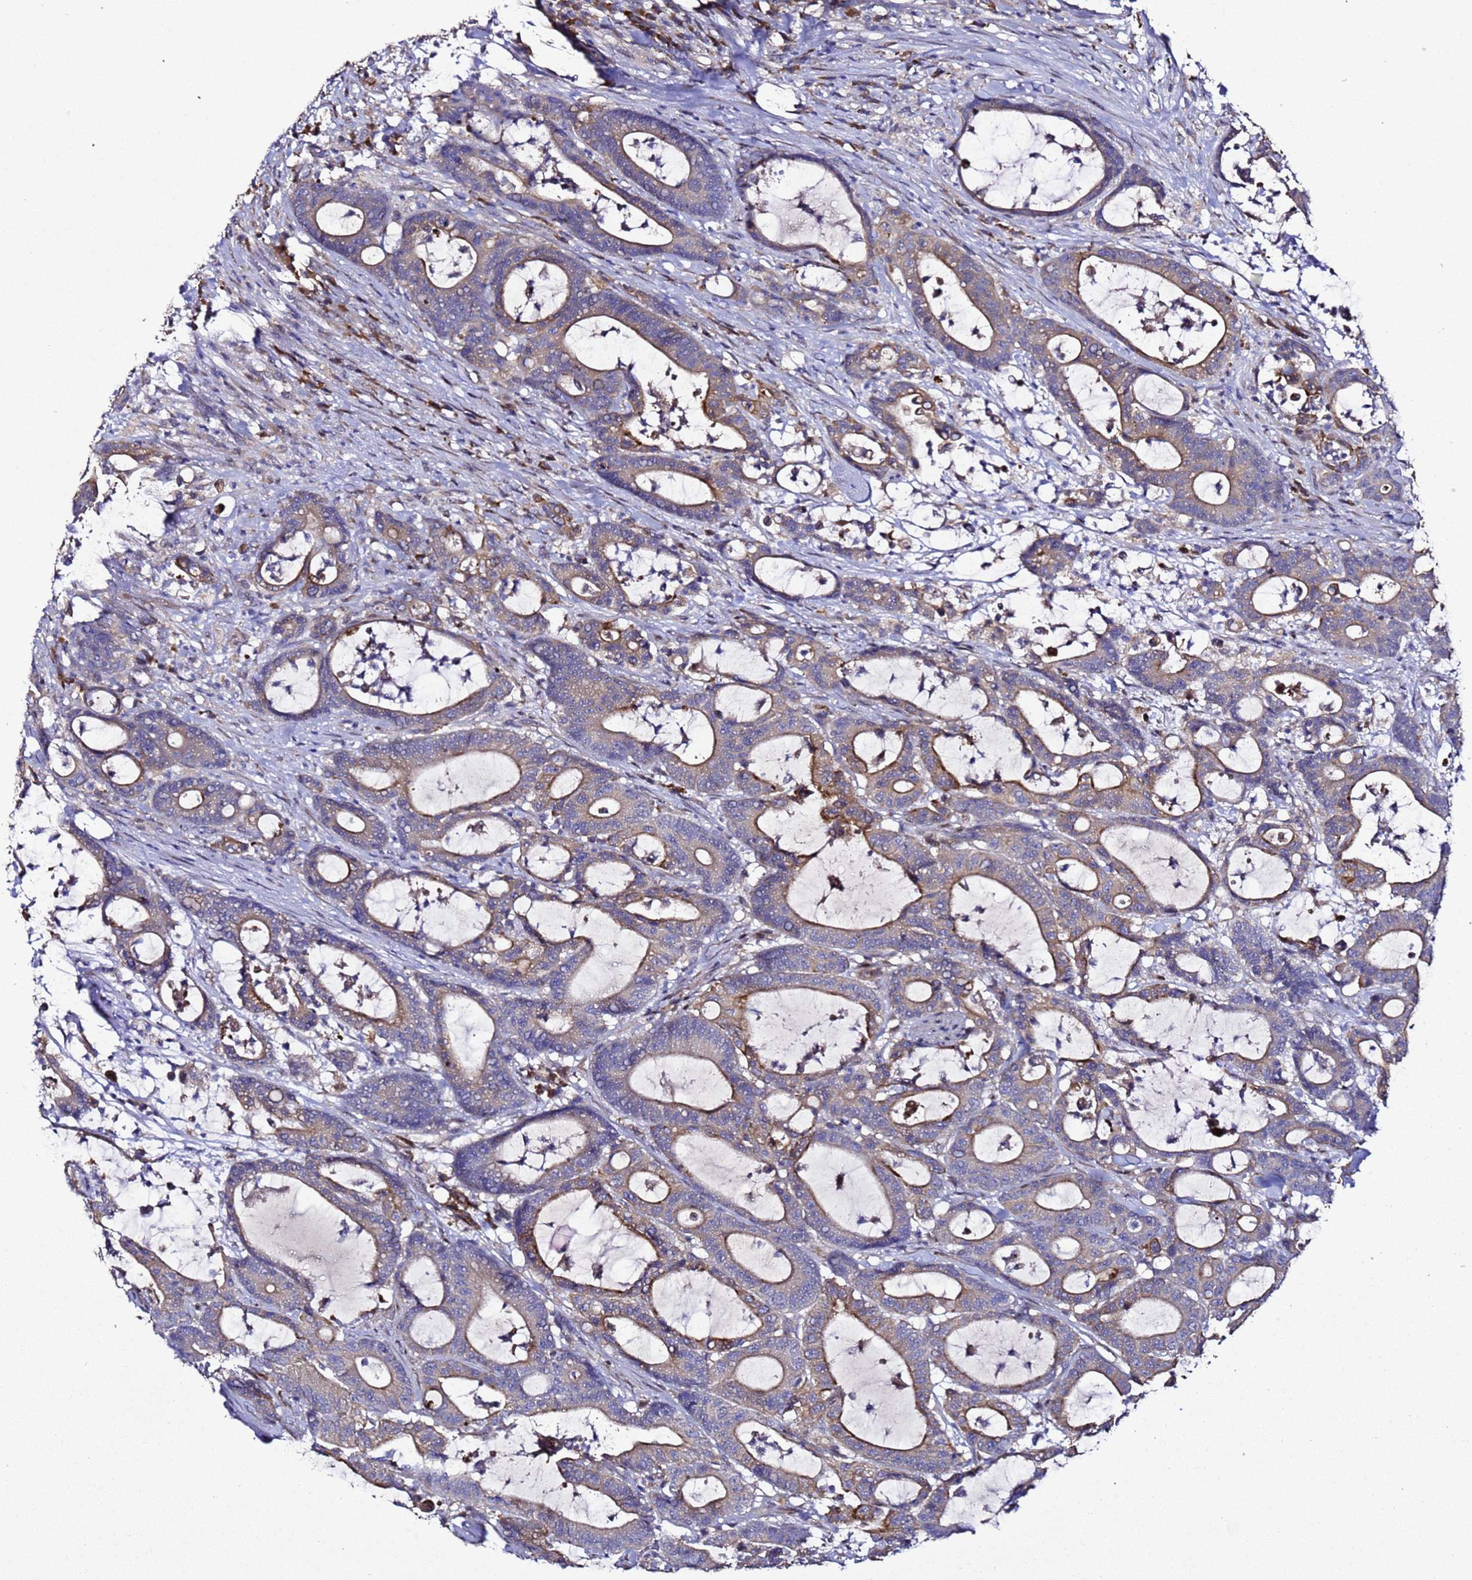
{"staining": {"intensity": "moderate", "quantity": "<25%", "location": "cytoplasmic/membranous"}, "tissue": "colorectal cancer", "cell_type": "Tumor cells", "image_type": "cancer", "snomed": [{"axis": "morphology", "description": "Adenocarcinoma, NOS"}, {"axis": "topography", "description": "Colon"}], "caption": "DAB (3,3'-diaminobenzidine) immunohistochemical staining of human colorectal adenocarcinoma exhibits moderate cytoplasmic/membranous protein expression in approximately <25% of tumor cells.", "gene": "ALG3", "patient": {"sex": "female", "age": 84}}